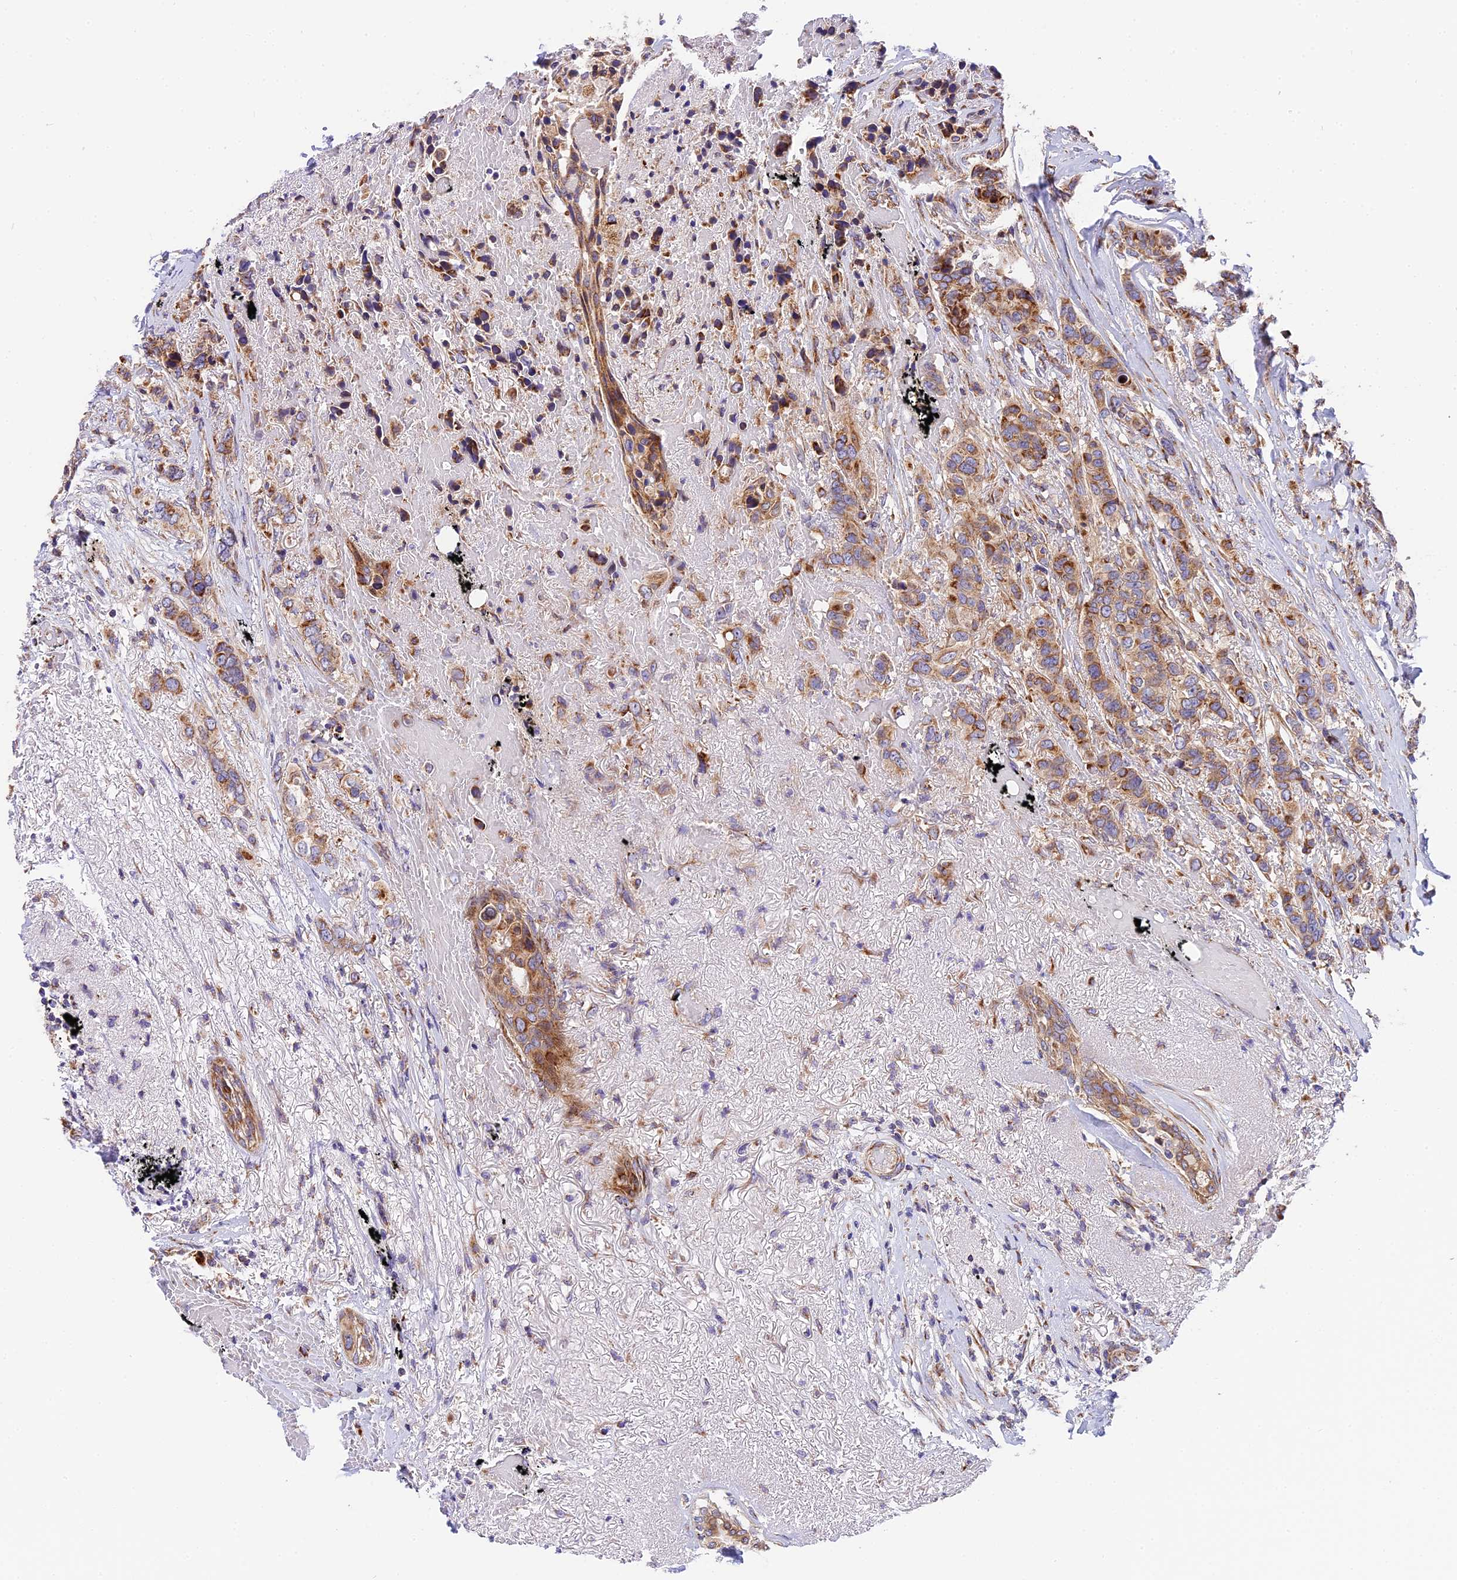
{"staining": {"intensity": "moderate", "quantity": ">75%", "location": "cytoplasmic/membranous"}, "tissue": "breast cancer", "cell_type": "Tumor cells", "image_type": "cancer", "snomed": [{"axis": "morphology", "description": "Lobular carcinoma"}, {"axis": "topography", "description": "Breast"}], "caption": "Human lobular carcinoma (breast) stained for a protein (brown) reveals moderate cytoplasmic/membranous positive expression in approximately >75% of tumor cells.", "gene": "MRAS", "patient": {"sex": "female", "age": 51}}